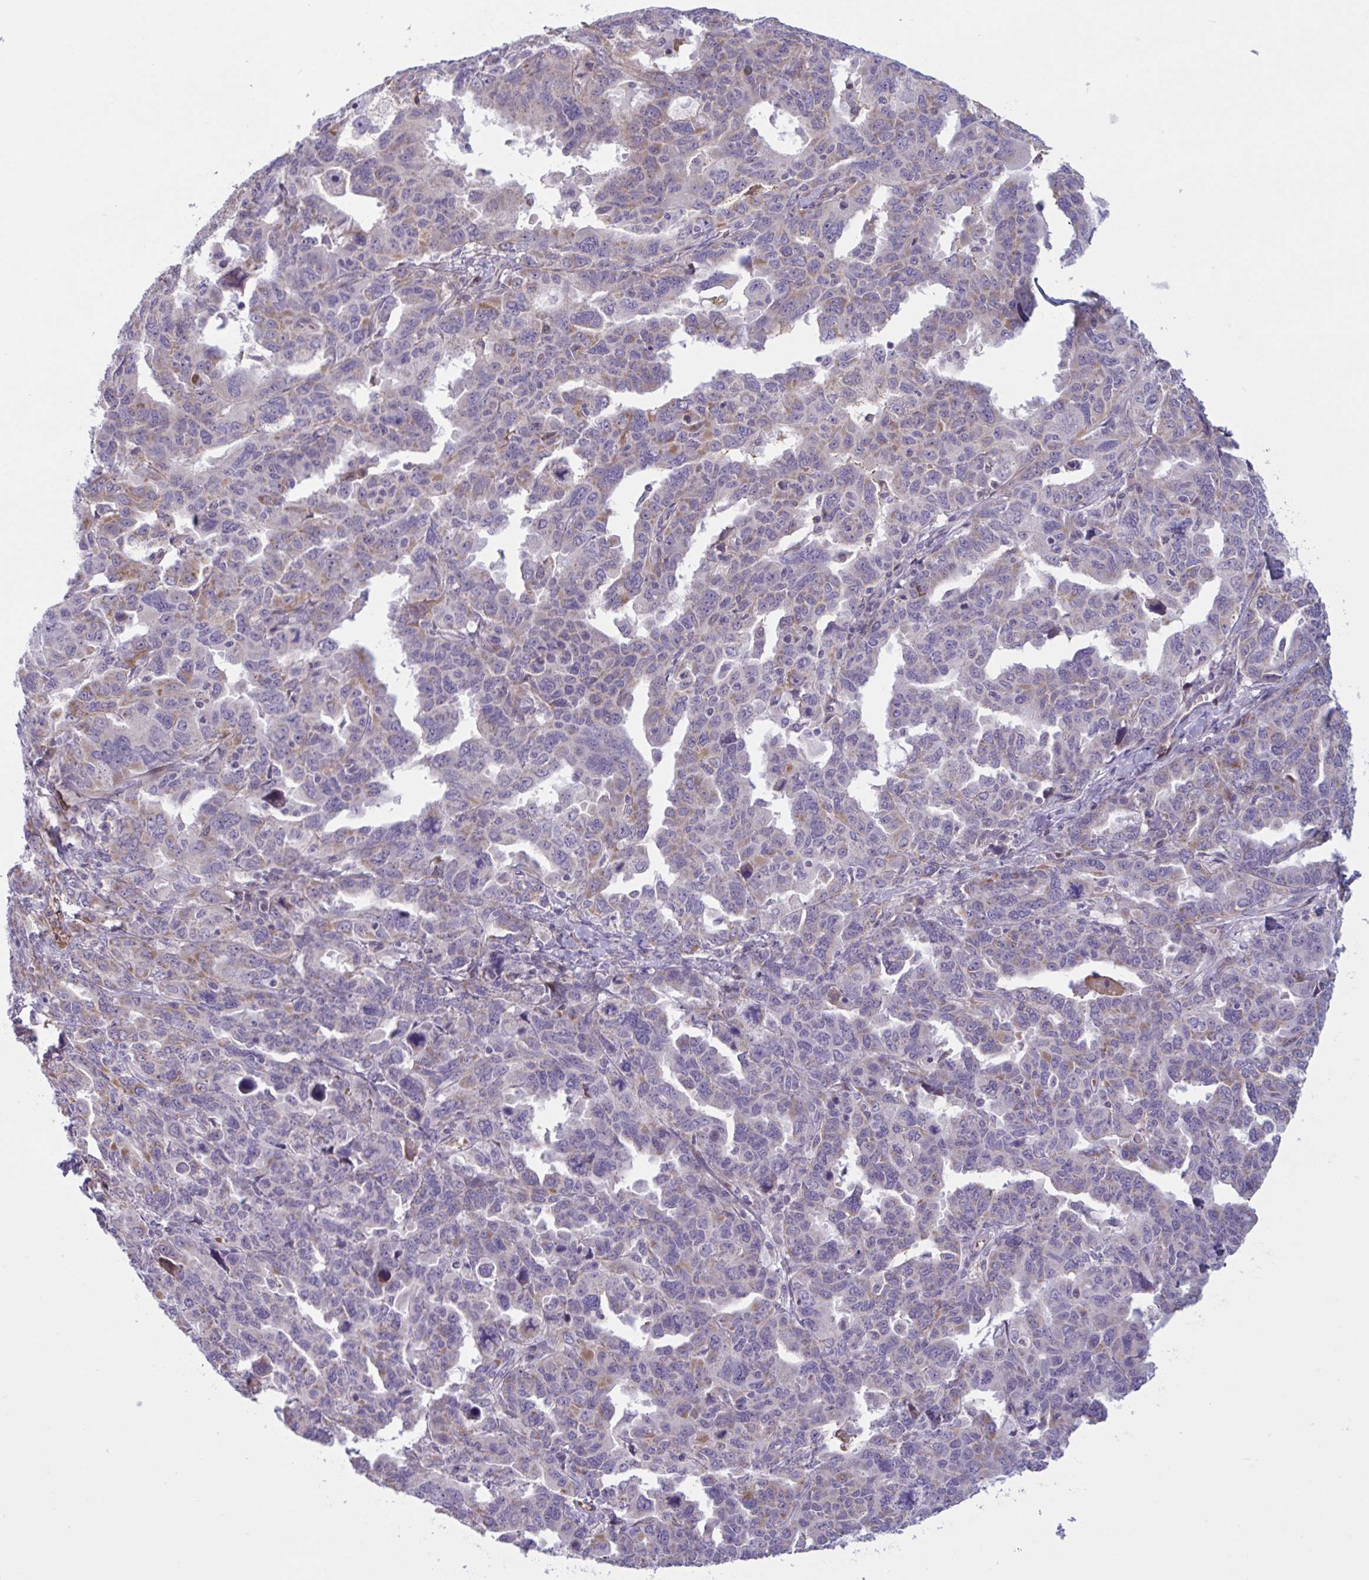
{"staining": {"intensity": "moderate", "quantity": "<25%", "location": "cytoplasmic/membranous"}, "tissue": "ovarian cancer", "cell_type": "Tumor cells", "image_type": "cancer", "snomed": [{"axis": "morphology", "description": "Adenocarcinoma, NOS"}, {"axis": "morphology", "description": "Carcinoma, endometroid"}, {"axis": "topography", "description": "Ovary"}], "caption": "Immunohistochemistry (IHC) image of neoplastic tissue: ovarian adenocarcinoma stained using immunohistochemistry (IHC) shows low levels of moderate protein expression localized specifically in the cytoplasmic/membranous of tumor cells, appearing as a cytoplasmic/membranous brown color.", "gene": "VWC2", "patient": {"sex": "female", "age": 72}}